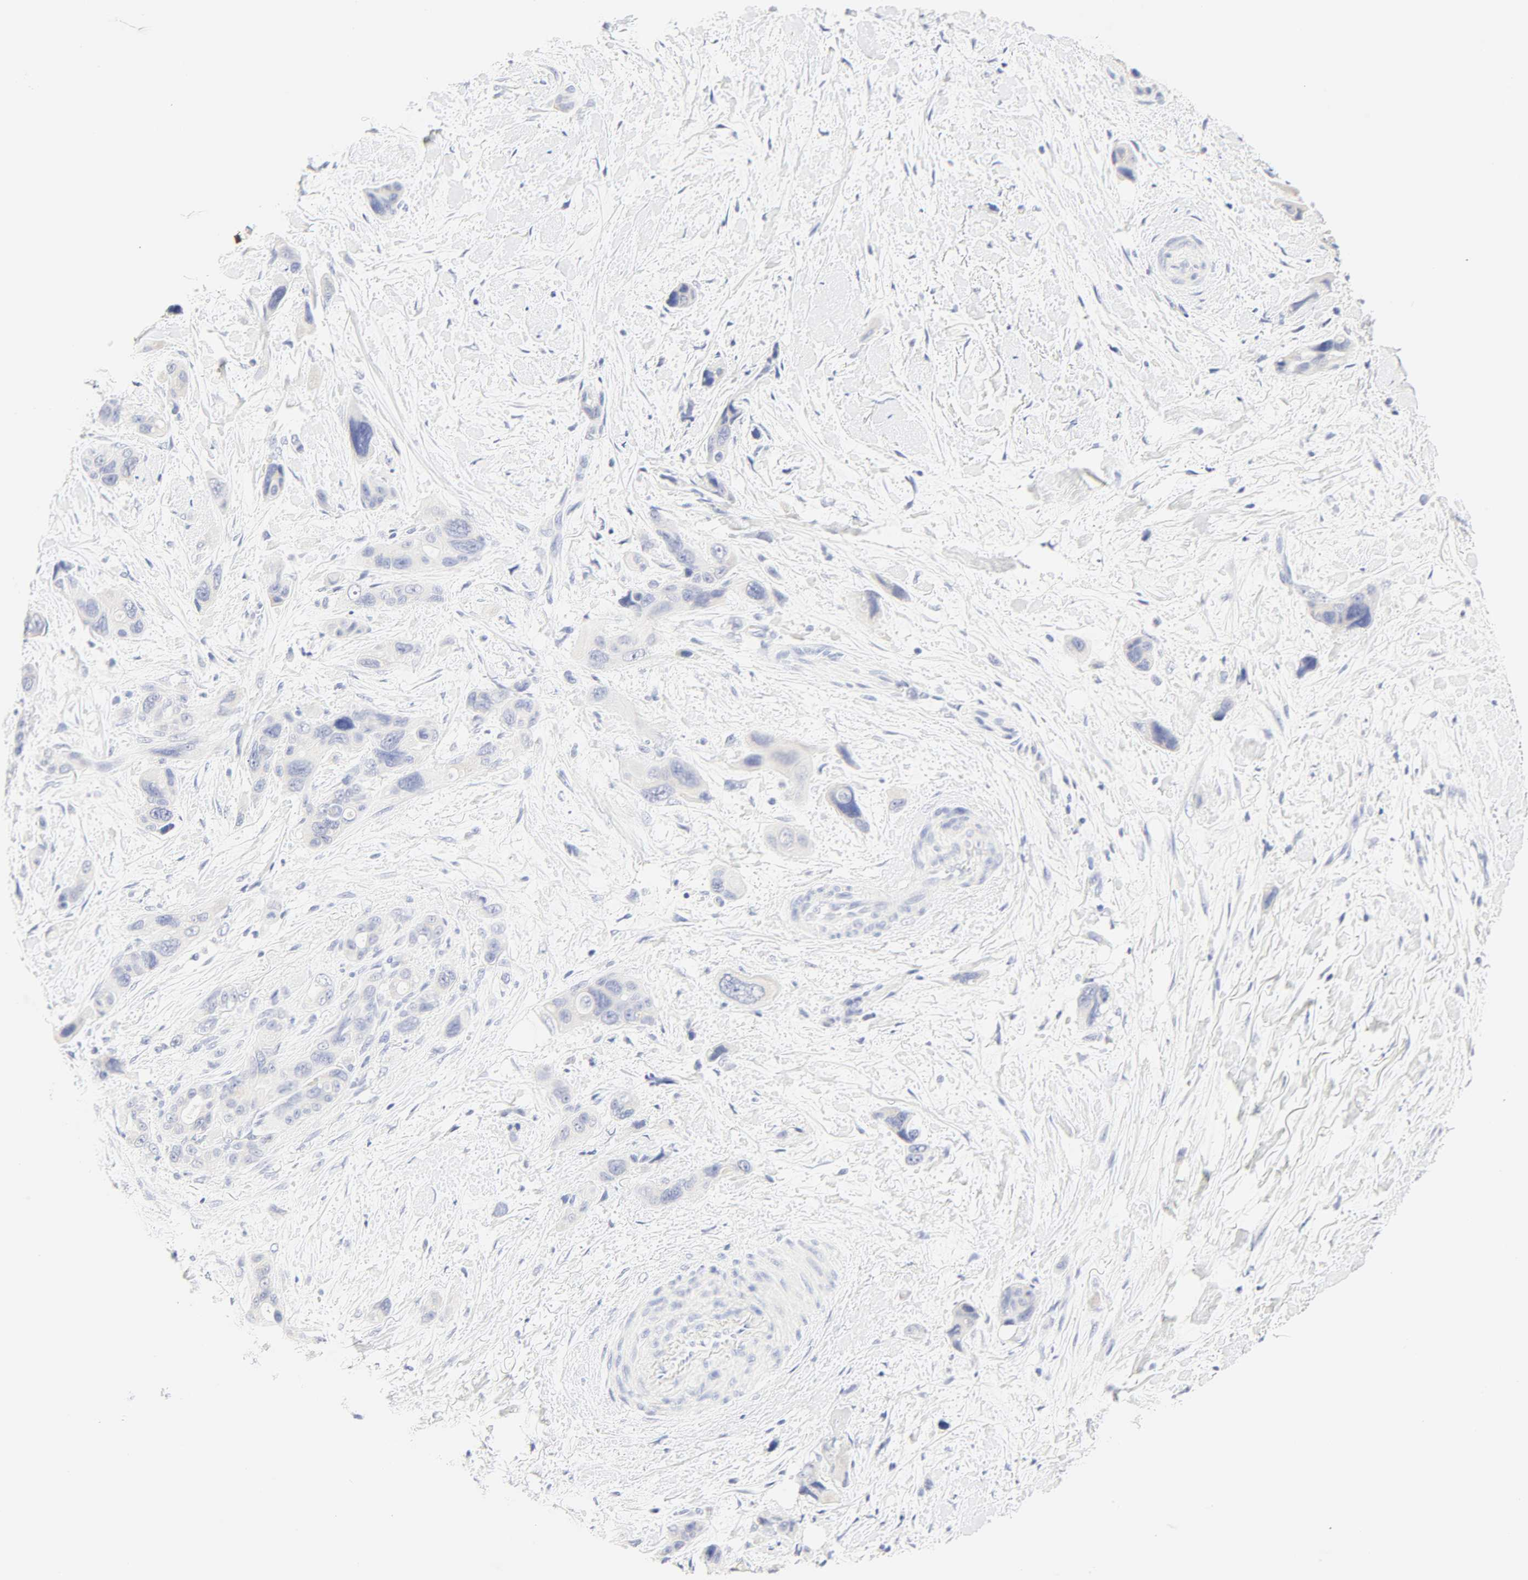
{"staining": {"intensity": "negative", "quantity": "none", "location": "none"}, "tissue": "pancreatic cancer", "cell_type": "Tumor cells", "image_type": "cancer", "snomed": [{"axis": "morphology", "description": "Adenocarcinoma, NOS"}, {"axis": "topography", "description": "Pancreas"}], "caption": "DAB immunohistochemical staining of human pancreatic adenocarcinoma shows no significant expression in tumor cells.", "gene": "SLCO1B3", "patient": {"sex": "male", "age": 46}}